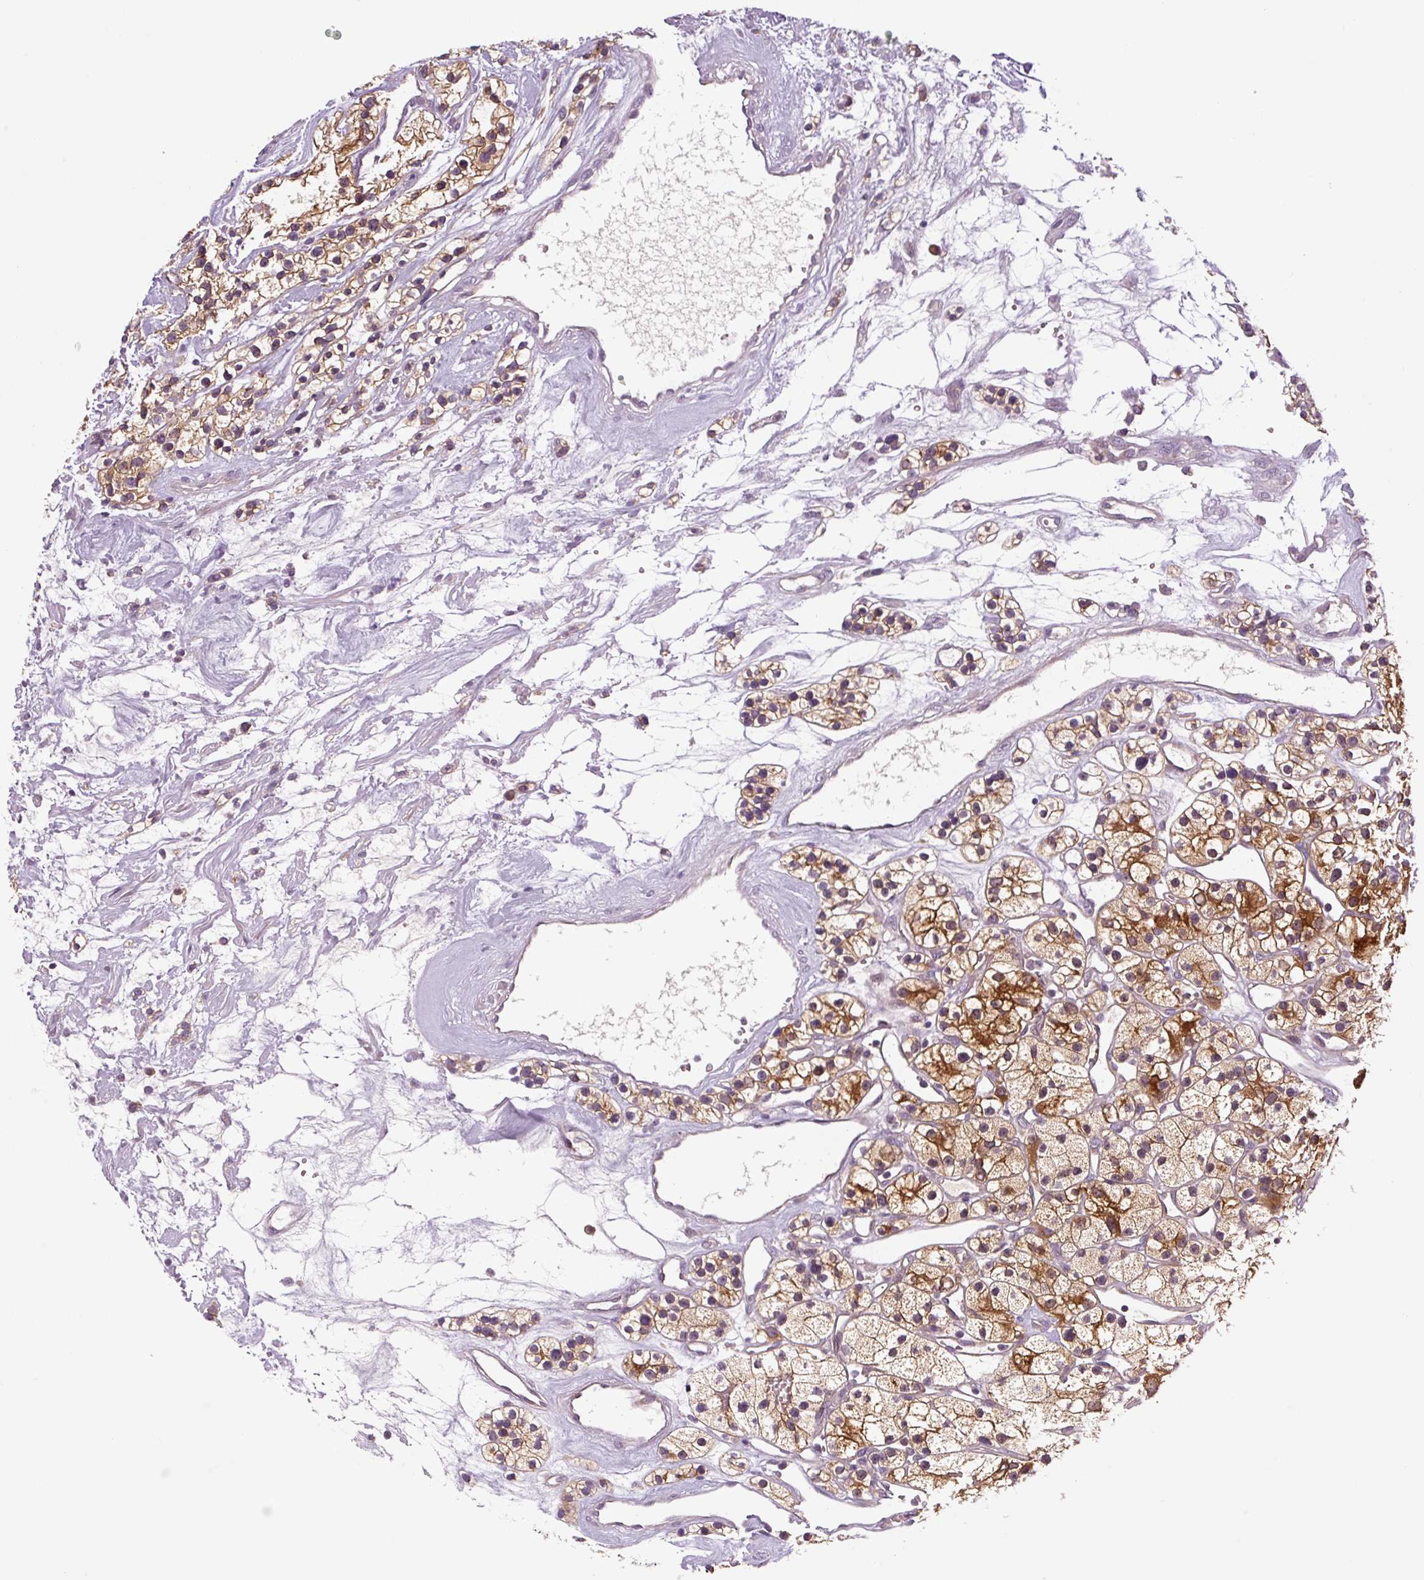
{"staining": {"intensity": "moderate", "quantity": ">75%", "location": "cytoplasmic/membranous"}, "tissue": "renal cancer", "cell_type": "Tumor cells", "image_type": "cancer", "snomed": [{"axis": "morphology", "description": "Adenocarcinoma, NOS"}, {"axis": "topography", "description": "Kidney"}], "caption": "A medium amount of moderate cytoplasmic/membranous staining is appreciated in approximately >75% of tumor cells in renal cancer tissue.", "gene": "PRKAA2", "patient": {"sex": "female", "age": 57}}